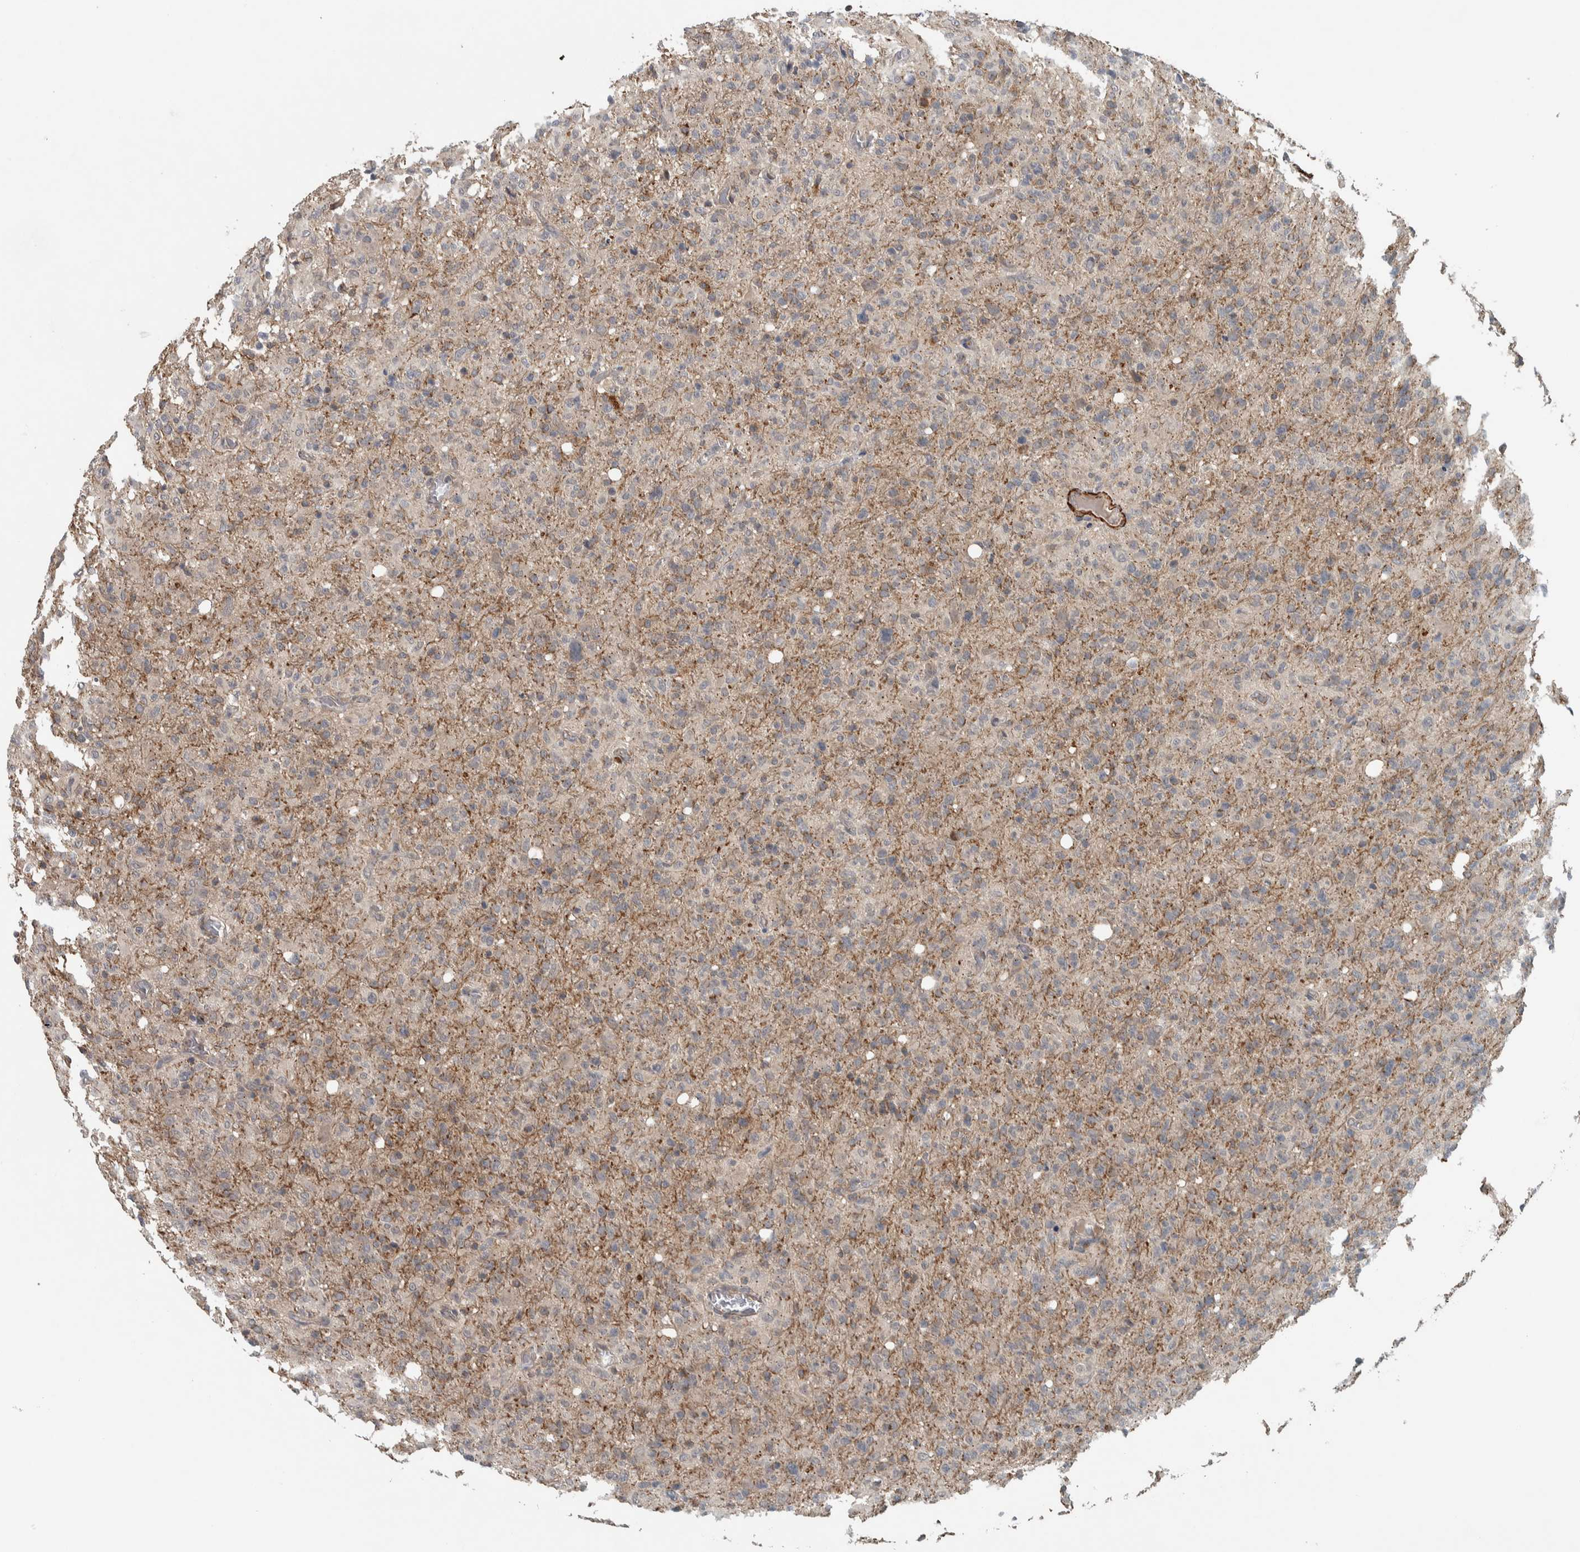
{"staining": {"intensity": "negative", "quantity": "none", "location": "none"}, "tissue": "glioma", "cell_type": "Tumor cells", "image_type": "cancer", "snomed": [{"axis": "morphology", "description": "Glioma, malignant, High grade"}, {"axis": "topography", "description": "Brain"}], "caption": "Human glioma stained for a protein using immunohistochemistry (IHC) demonstrates no staining in tumor cells.", "gene": "LBHD1", "patient": {"sex": "female", "age": 57}}